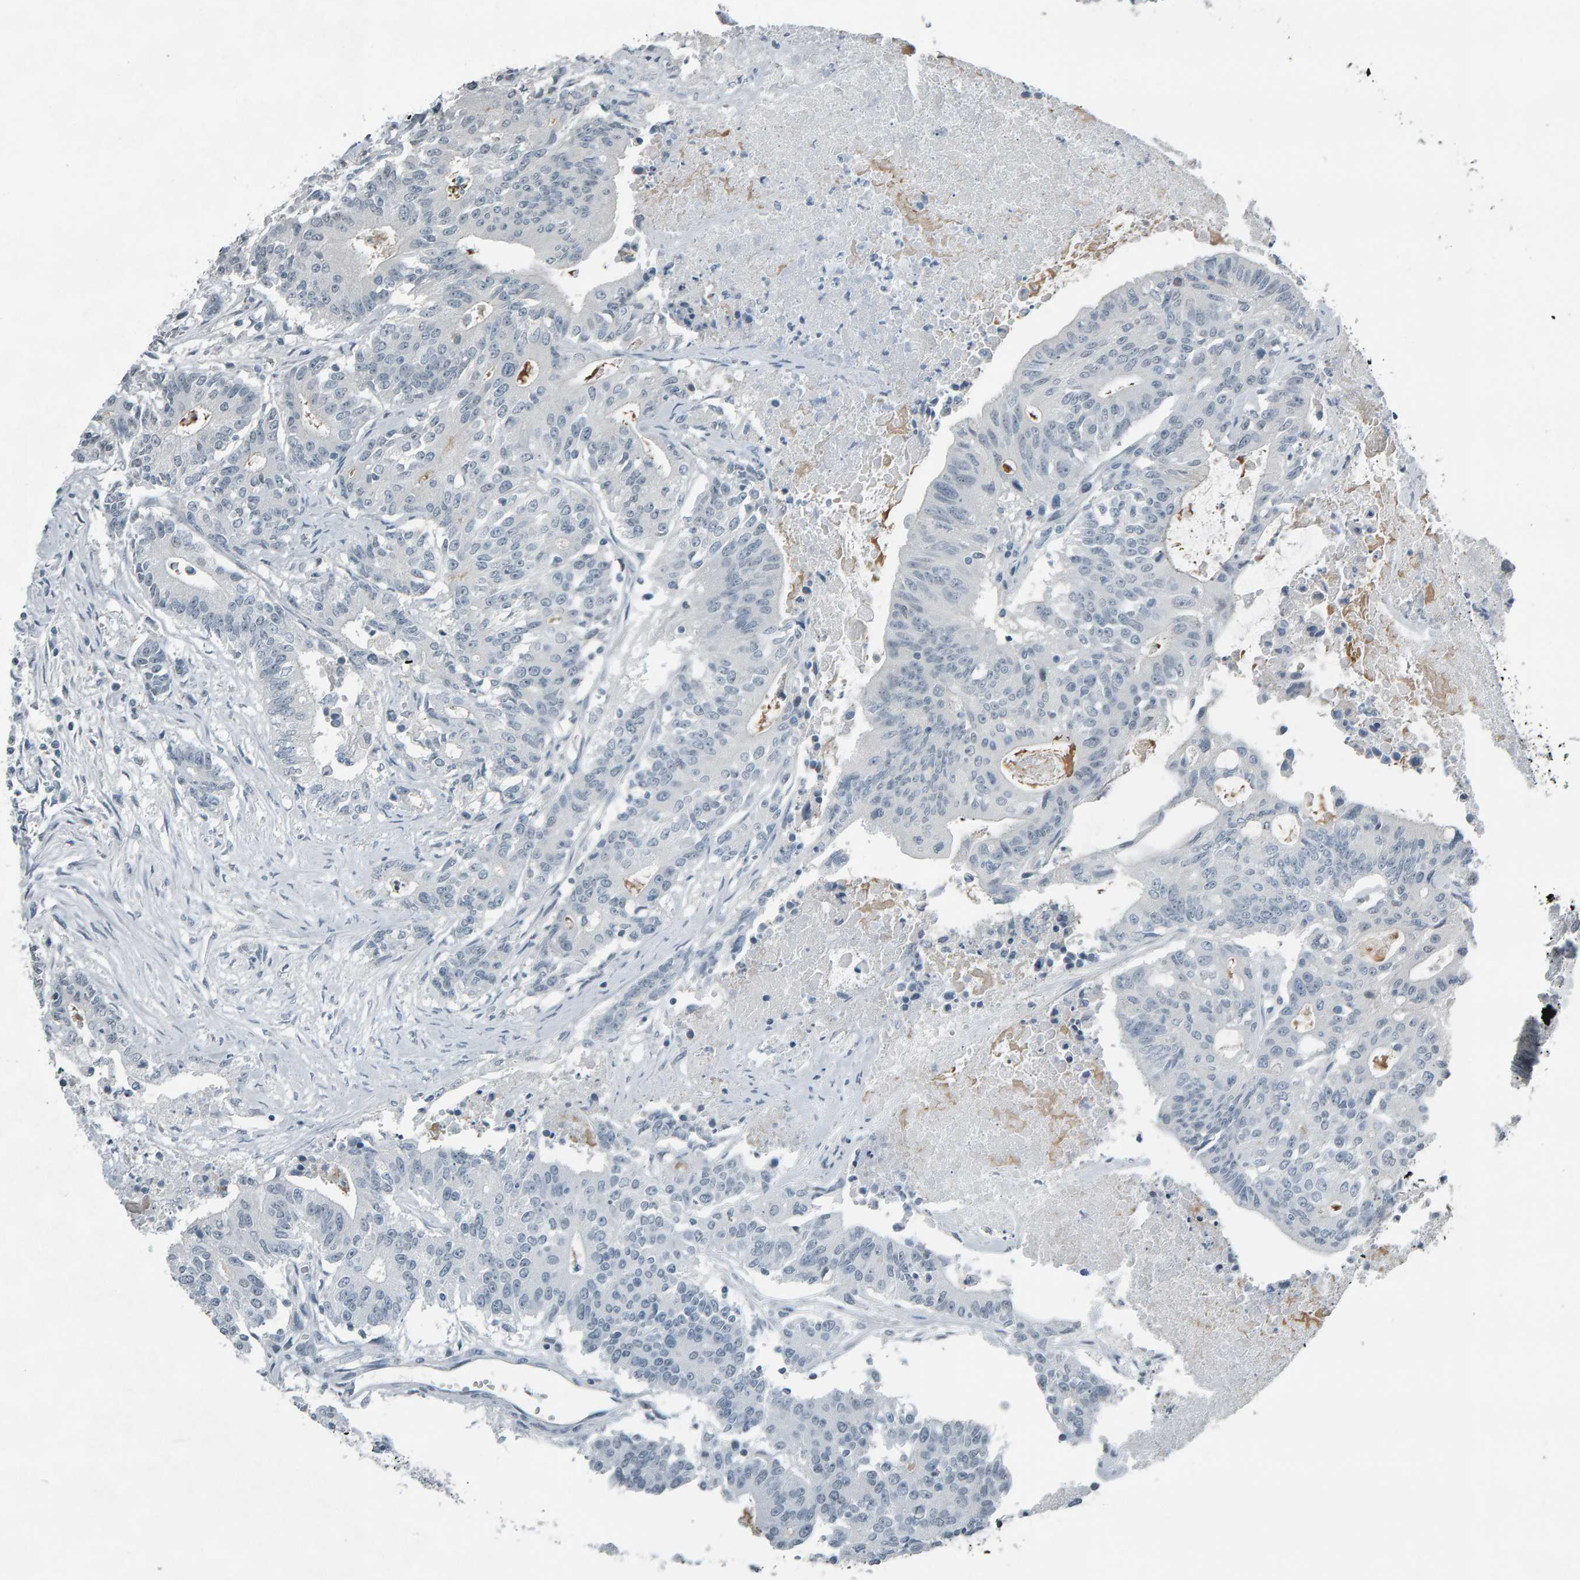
{"staining": {"intensity": "negative", "quantity": "none", "location": "none"}, "tissue": "colorectal cancer", "cell_type": "Tumor cells", "image_type": "cancer", "snomed": [{"axis": "morphology", "description": "Adenocarcinoma, NOS"}, {"axis": "topography", "description": "Colon"}], "caption": "Immunohistochemical staining of colorectal cancer (adenocarcinoma) exhibits no significant staining in tumor cells. (DAB (3,3'-diaminobenzidine) IHC visualized using brightfield microscopy, high magnification).", "gene": "PYY", "patient": {"sex": "female", "age": 77}}